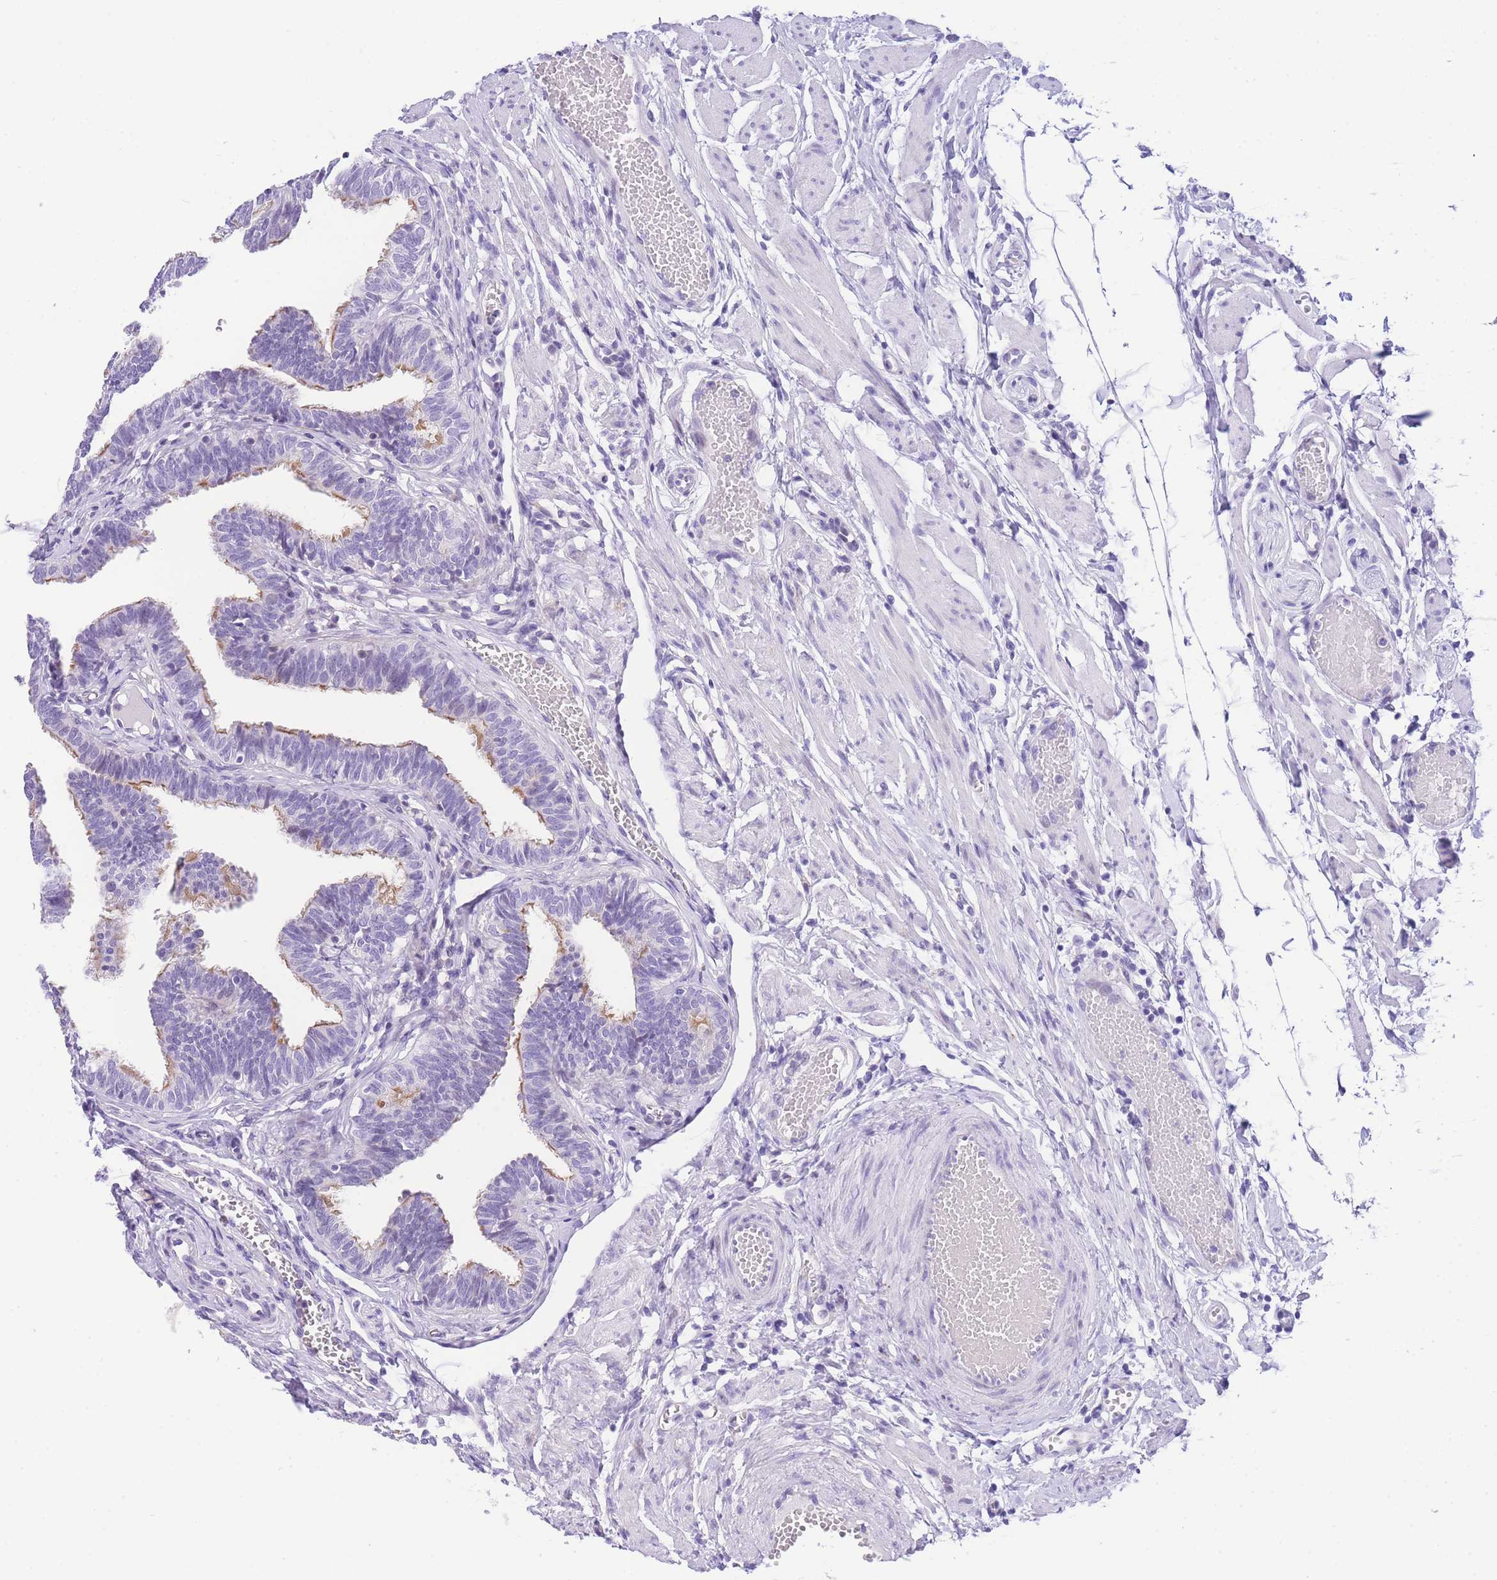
{"staining": {"intensity": "moderate", "quantity": "<25%", "location": "cytoplasmic/membranous"}, "tissue": "fallopian tube", "cell_type": "Glandular cells", "image_type": "normal", "snomed": [{"axis": "morphology", "description": "Normal tissue, NOS"}, {"axis": "topography", "description": "Fallopian tube"}, {"axis": "topography", "description": "Ovary"}], "caption": "Immunohistochemical staining of unremarkable human fallopian tube exhibits <25% levels of moderate cytoplasmic/membranous protein expression in approximately <25% of glandular cells.", "gene": "TIFAB", "patient": {"sex": "female", "age": 23}}